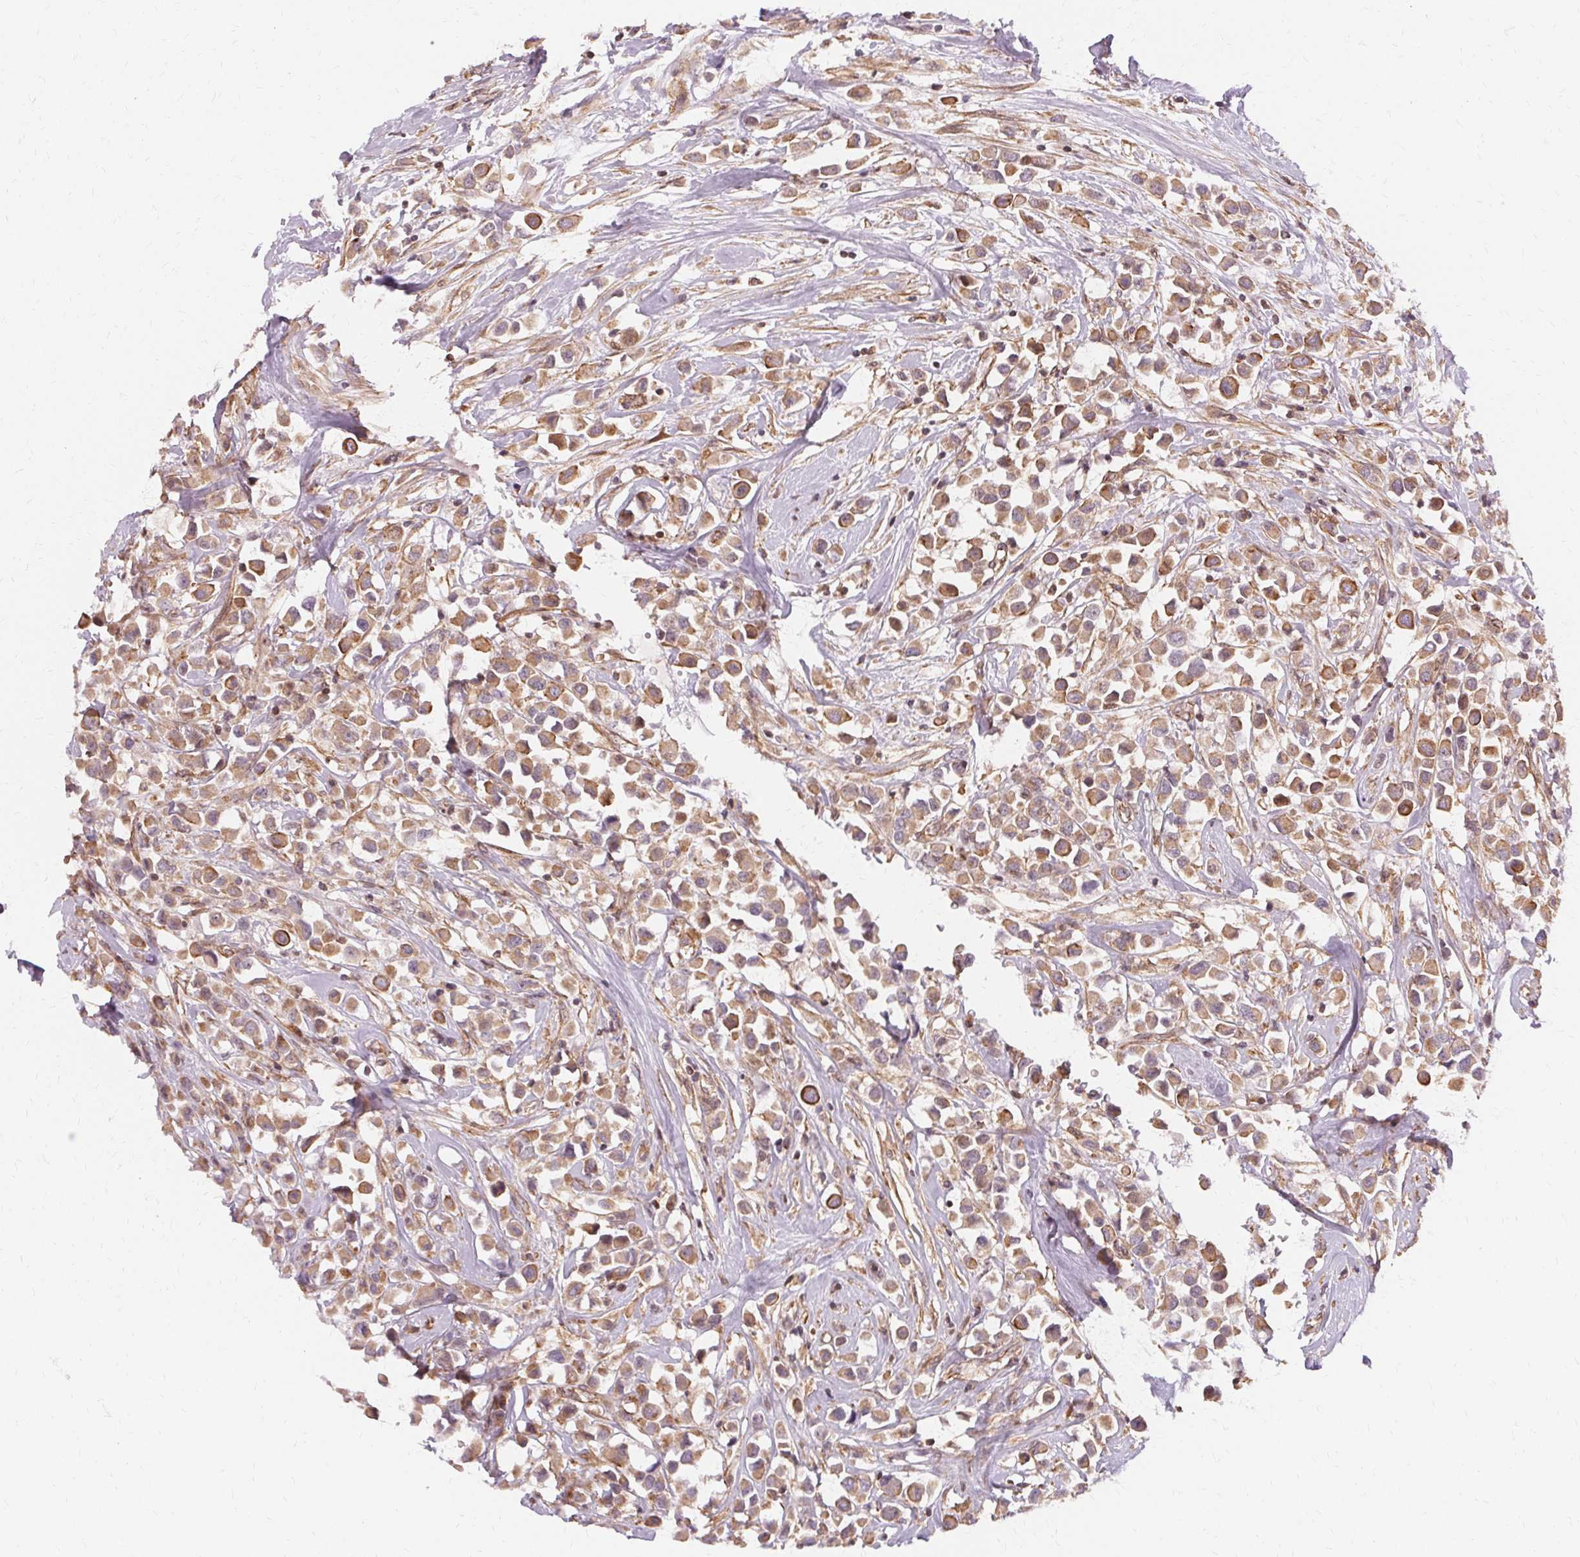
{"staining": {"intensity": "moderate", "quantity": ">75%", "location": "cytoplasmic/membranous"}, "tissue": "breast cancer", "cell_type": "Tumor cells", "image_type": "cancer", "snomed": [{"axis": "morphology", "description": "Duct carcinoma"}, {"axis": "topography", "description": "Breast"}], "caption": "About >75% of tumor cells in human invasive ductal carcinoma (breast) display moderate cytoplasmic/membranous protein positivity as visualized by brown immunohistochemical staining.", "gene": "USP8", "patient": {"sex": "female", "age": 61}}